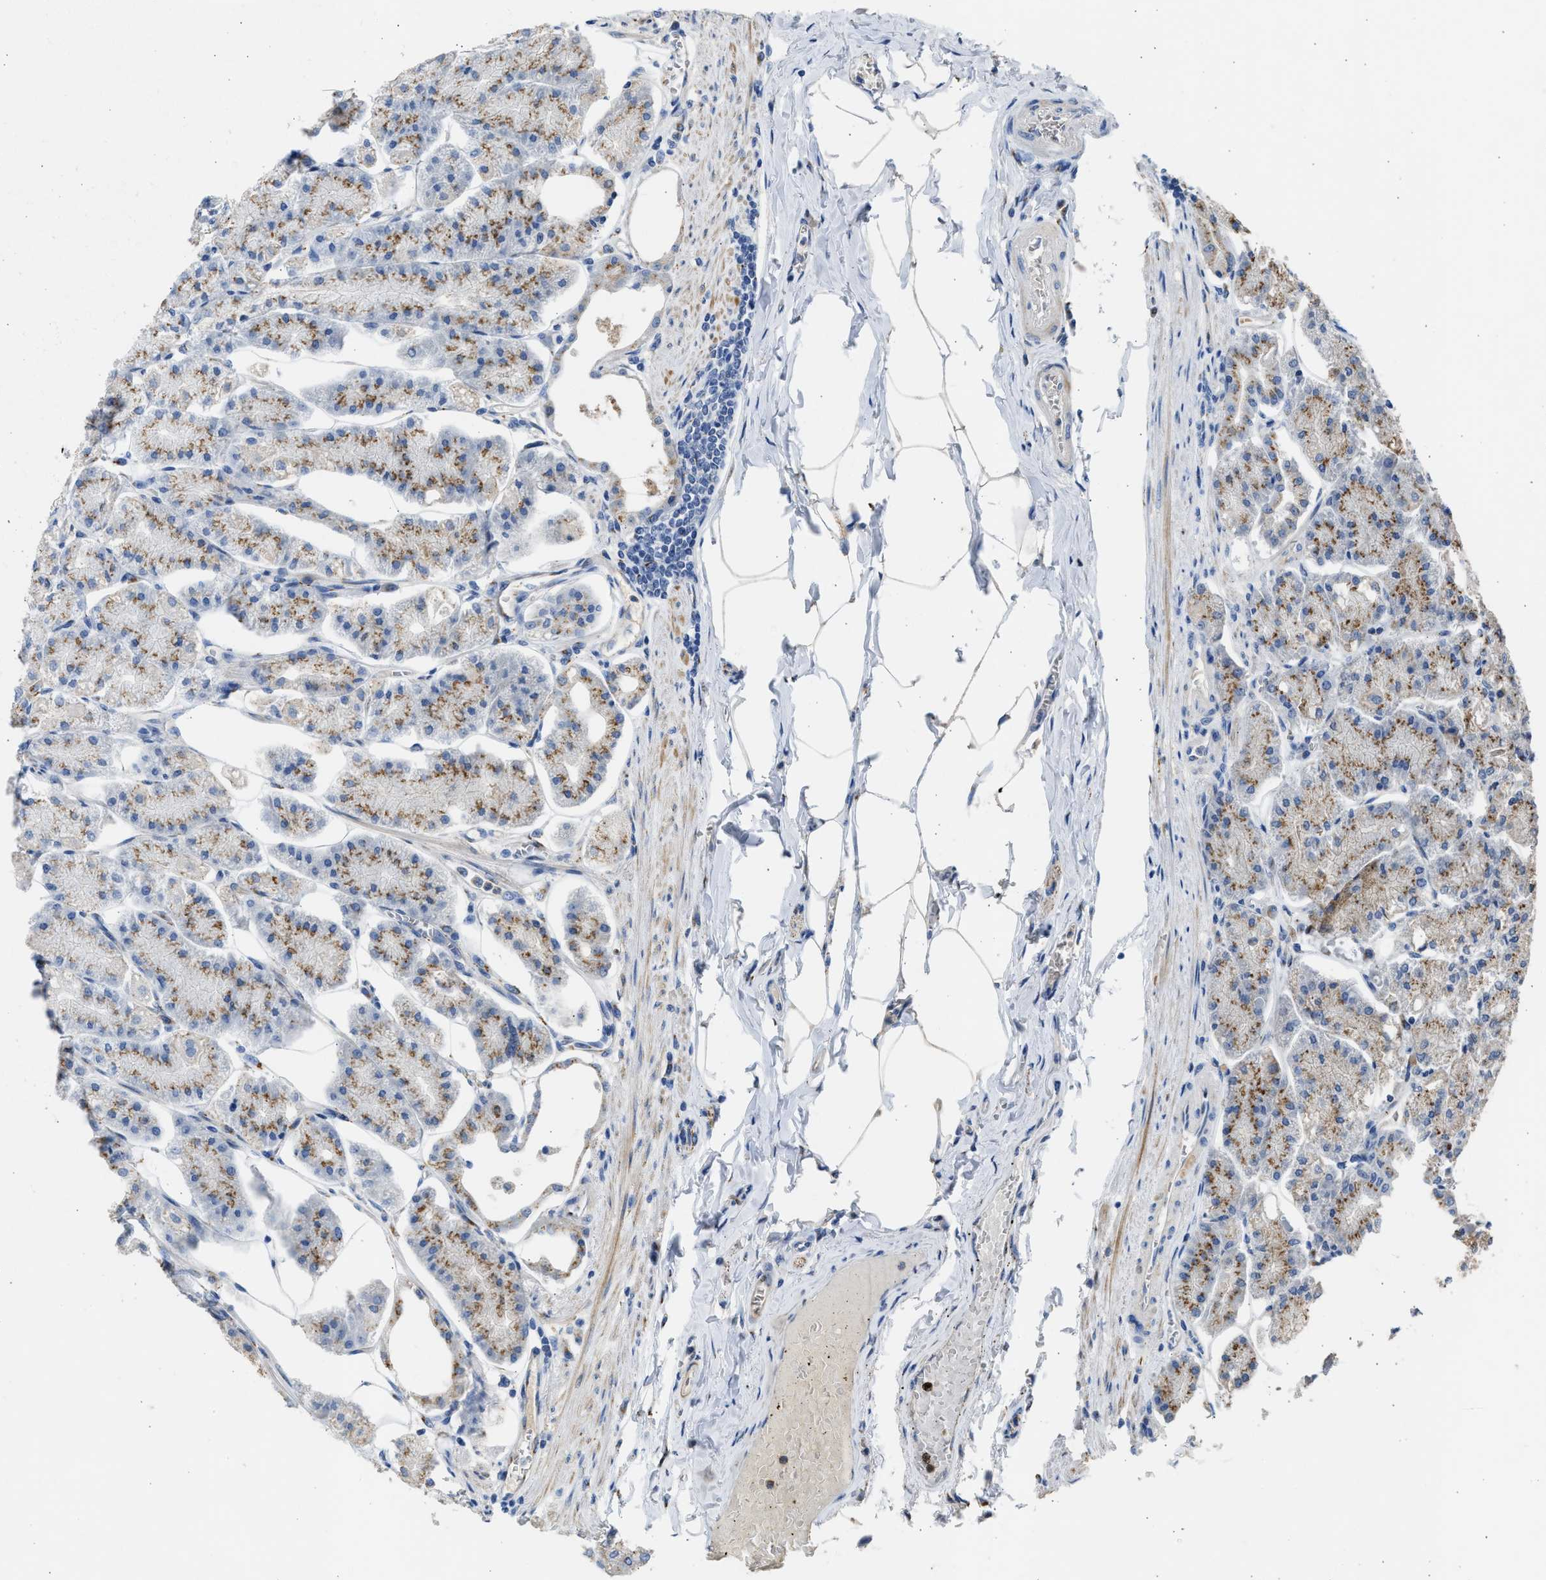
{"staining": {"intensity": "moderate", "quantity": "<25%", "location": "cytoplasmic/membranous"}, "tissue": "stomach", "cell_type": "Glandular cells", "image_type": "normal", "snomed": [{"axis": "morphology", "description": "Normal tissue, NOS"}, {"axis": "topography", "description": "Stomach, lower"}], "caption": "The photomicrograph displays staining of benign stomach, revealing moderate cytoplasmic/membranous protein staining (brown color) within glandular cells.", "gene": "IPO8", "patient": {"sex": "male", "age": 71}}